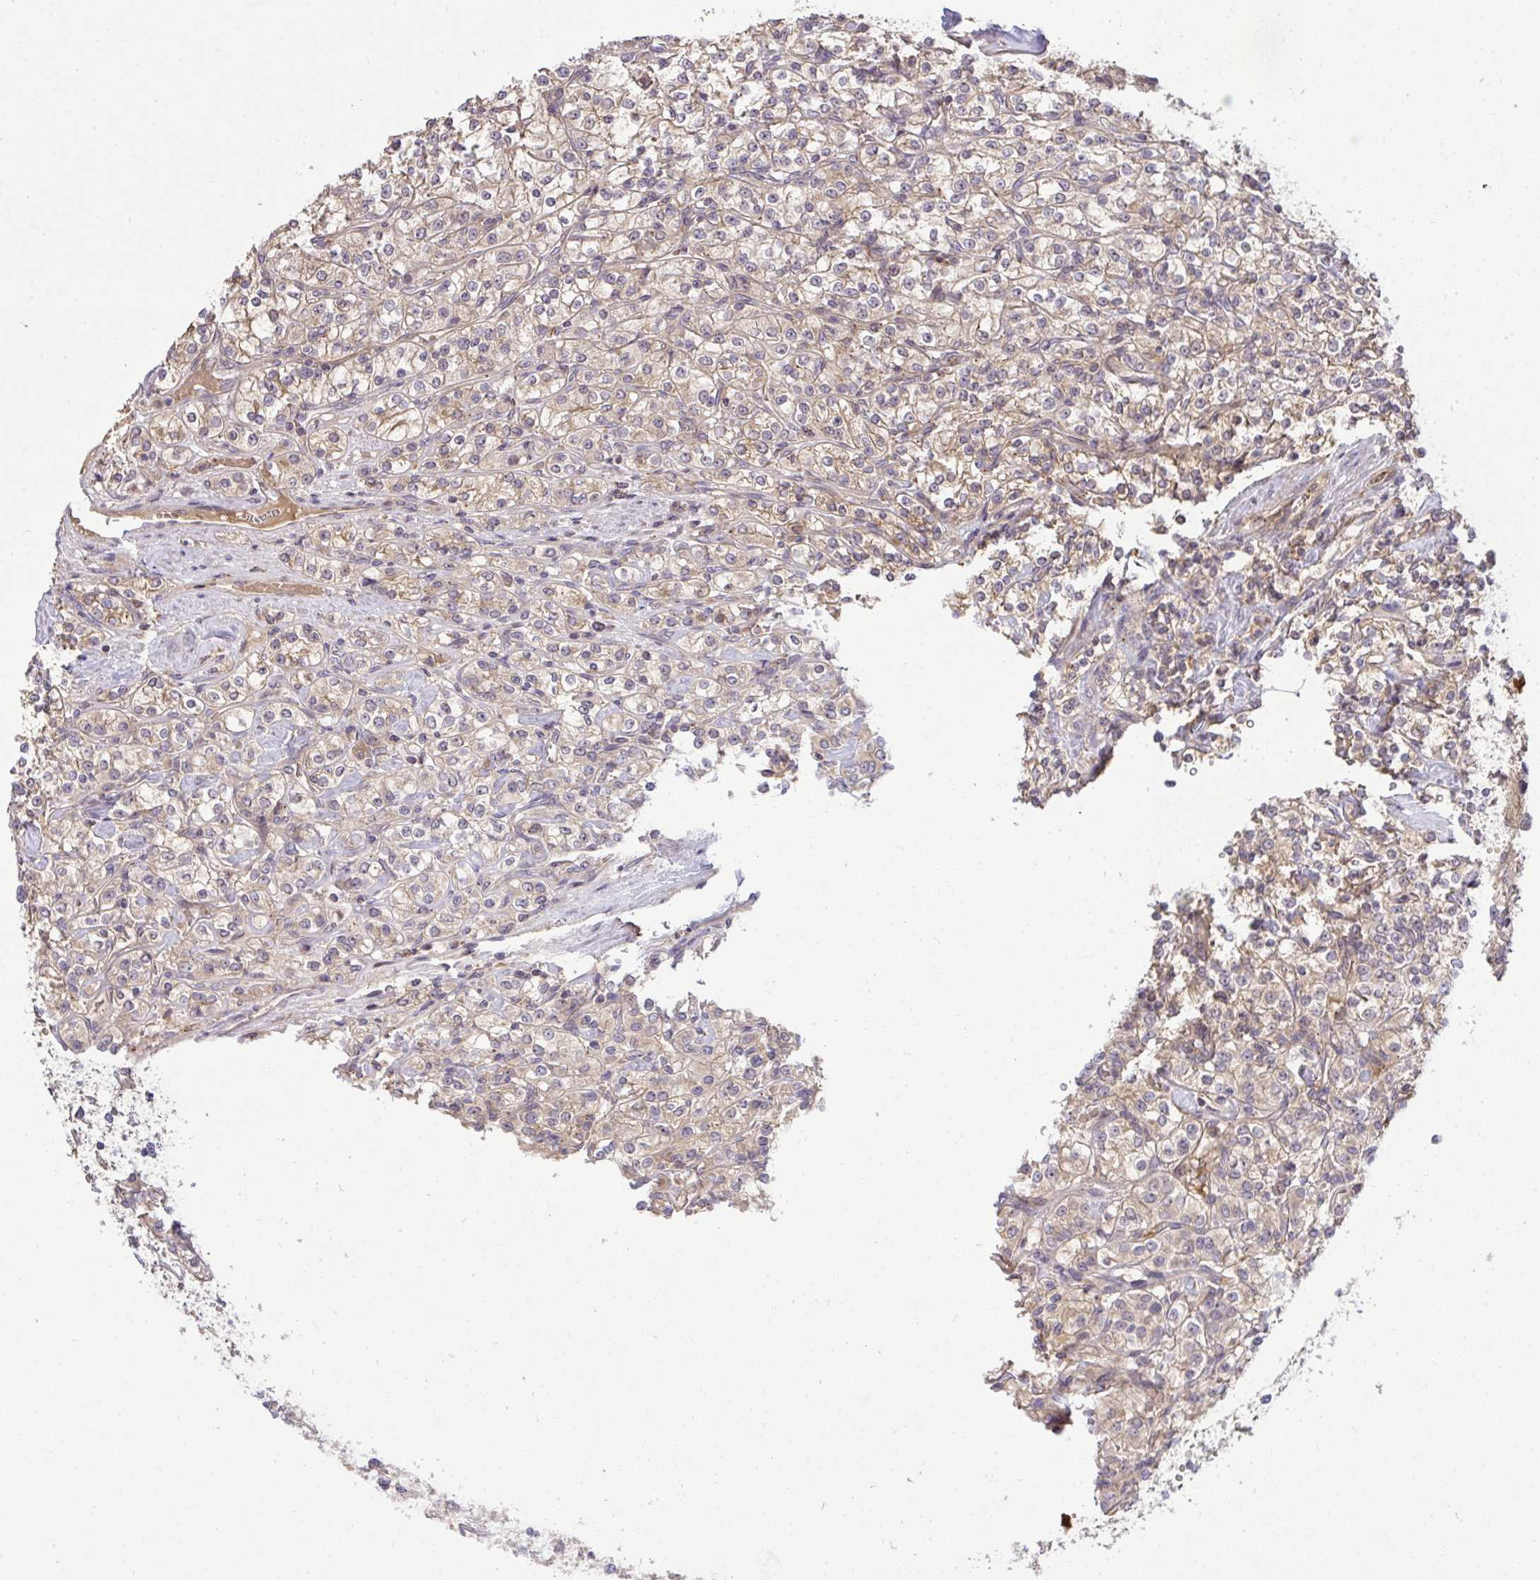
{"staining": {"intensity": "weak", "quantity": "25%-75%", "location": "cytoplasmic/membranous"}, "tissue": "renal cancer", "cell_type": "Tumor cells", "image_type": "cancer", "snomed": [{"axis": "morphology", "description": "Adenocarcinoma, NOS"}, {"axis": "topography", "description": "Kidney"}], "caption": "This is a histology image of immunohistochemistry (IHC) staining of renal cancer, which shows weak staining in the cytoplasmic/membranous of tumor cells.", "gene": "SLC9A6", "patient": {"sex": "male", "age": 77}}